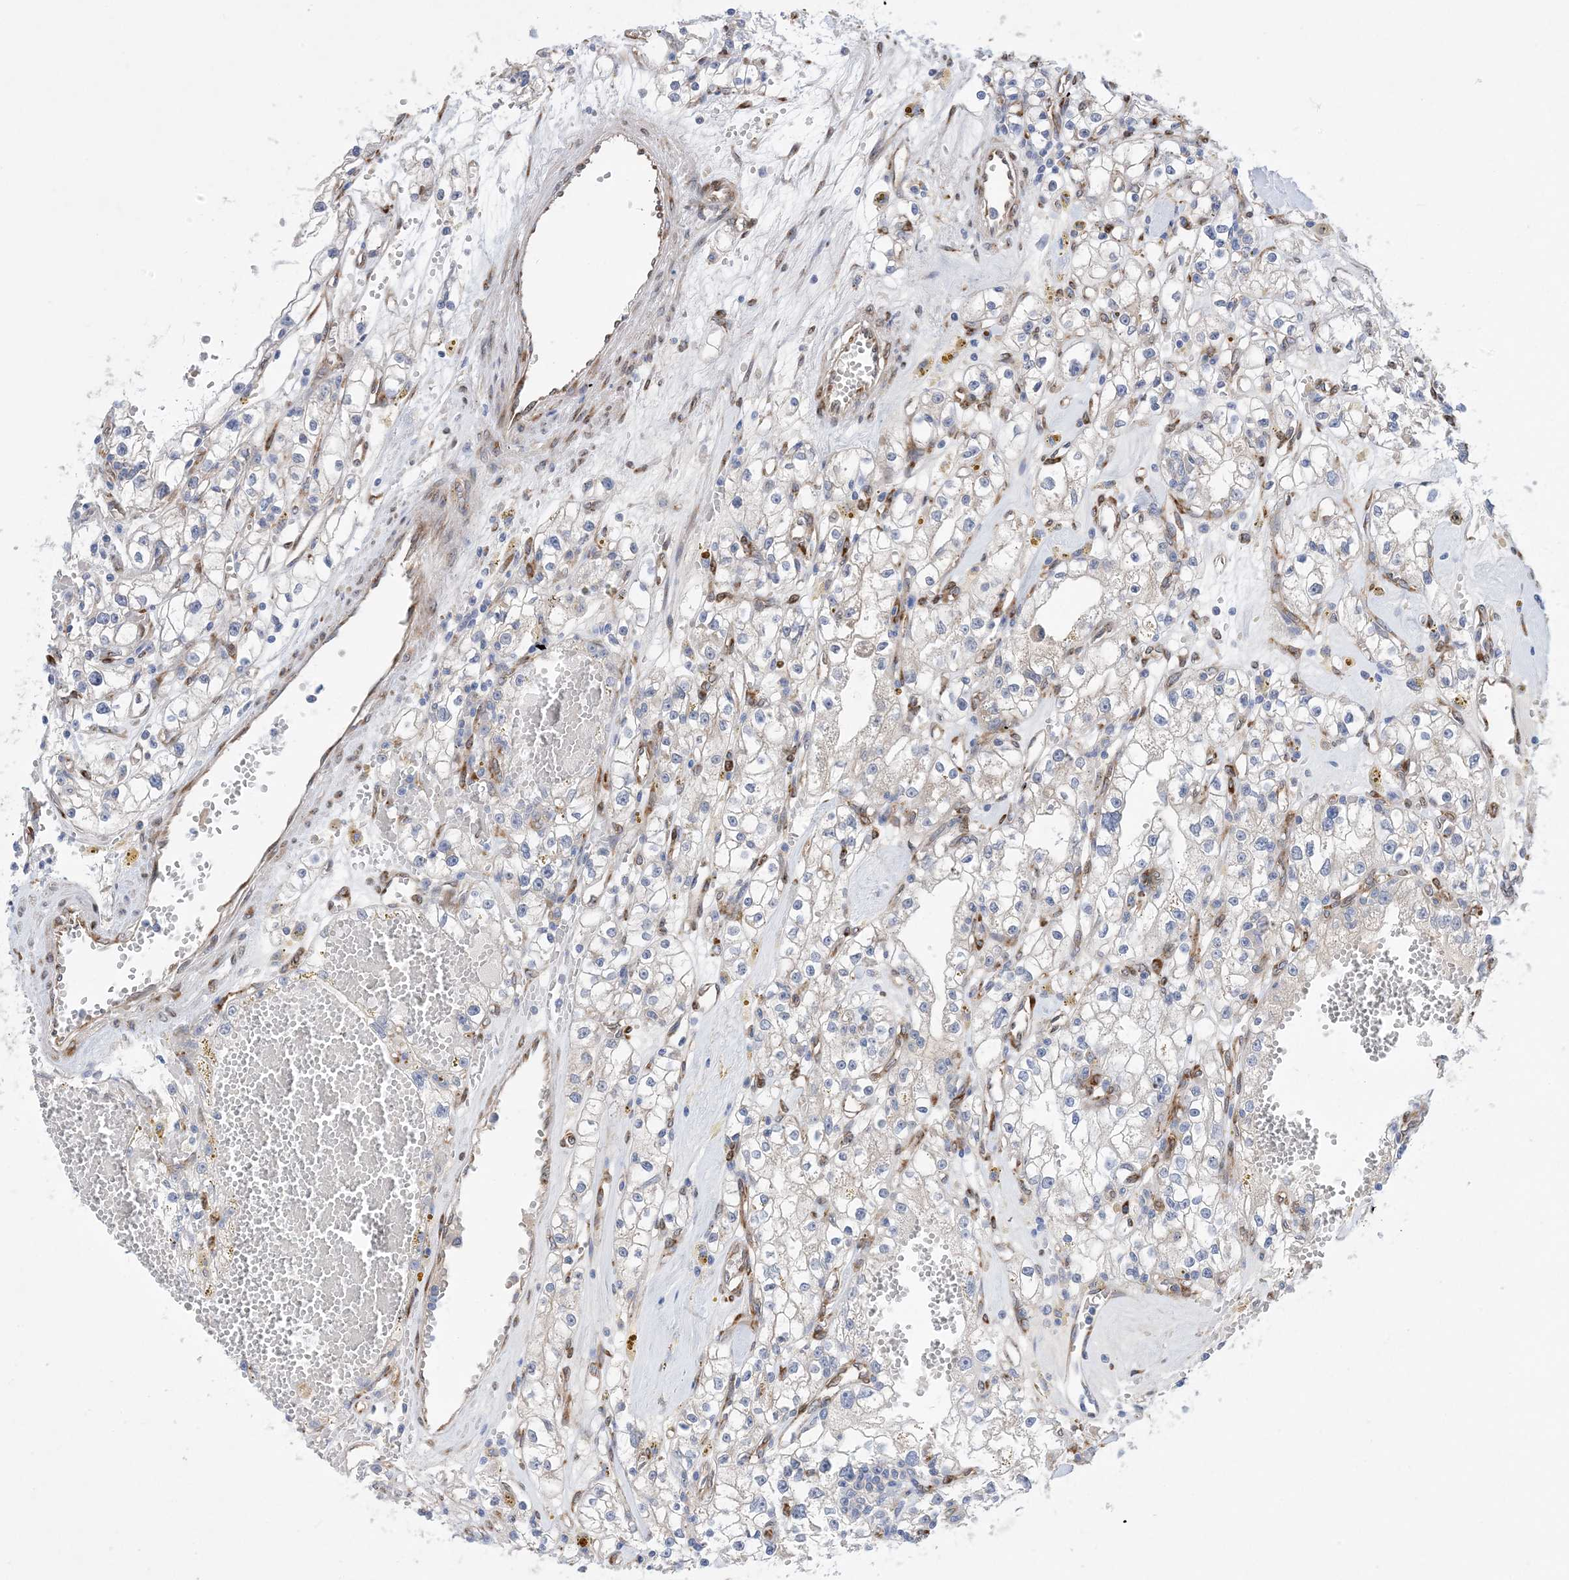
{"staining": {"intensity": "negative", "quantity": "none", "location": "none"}, "tissue": "renal cancer", "cell_type": "Tumor cells", "image_type": "cancer", "snomed": [{"axis": "morphology", "description": "Adenocarcinoma, NOS"}, {"axis": "topography", "description": "Kidney"}], "caption": "Human adenocarcinoma (renal) stained for a protein using immunohistochemistry demonstrates no staining in tumor cells.", "gene": "RBMS3", "patient": {"sex": "male", "age": 56}}